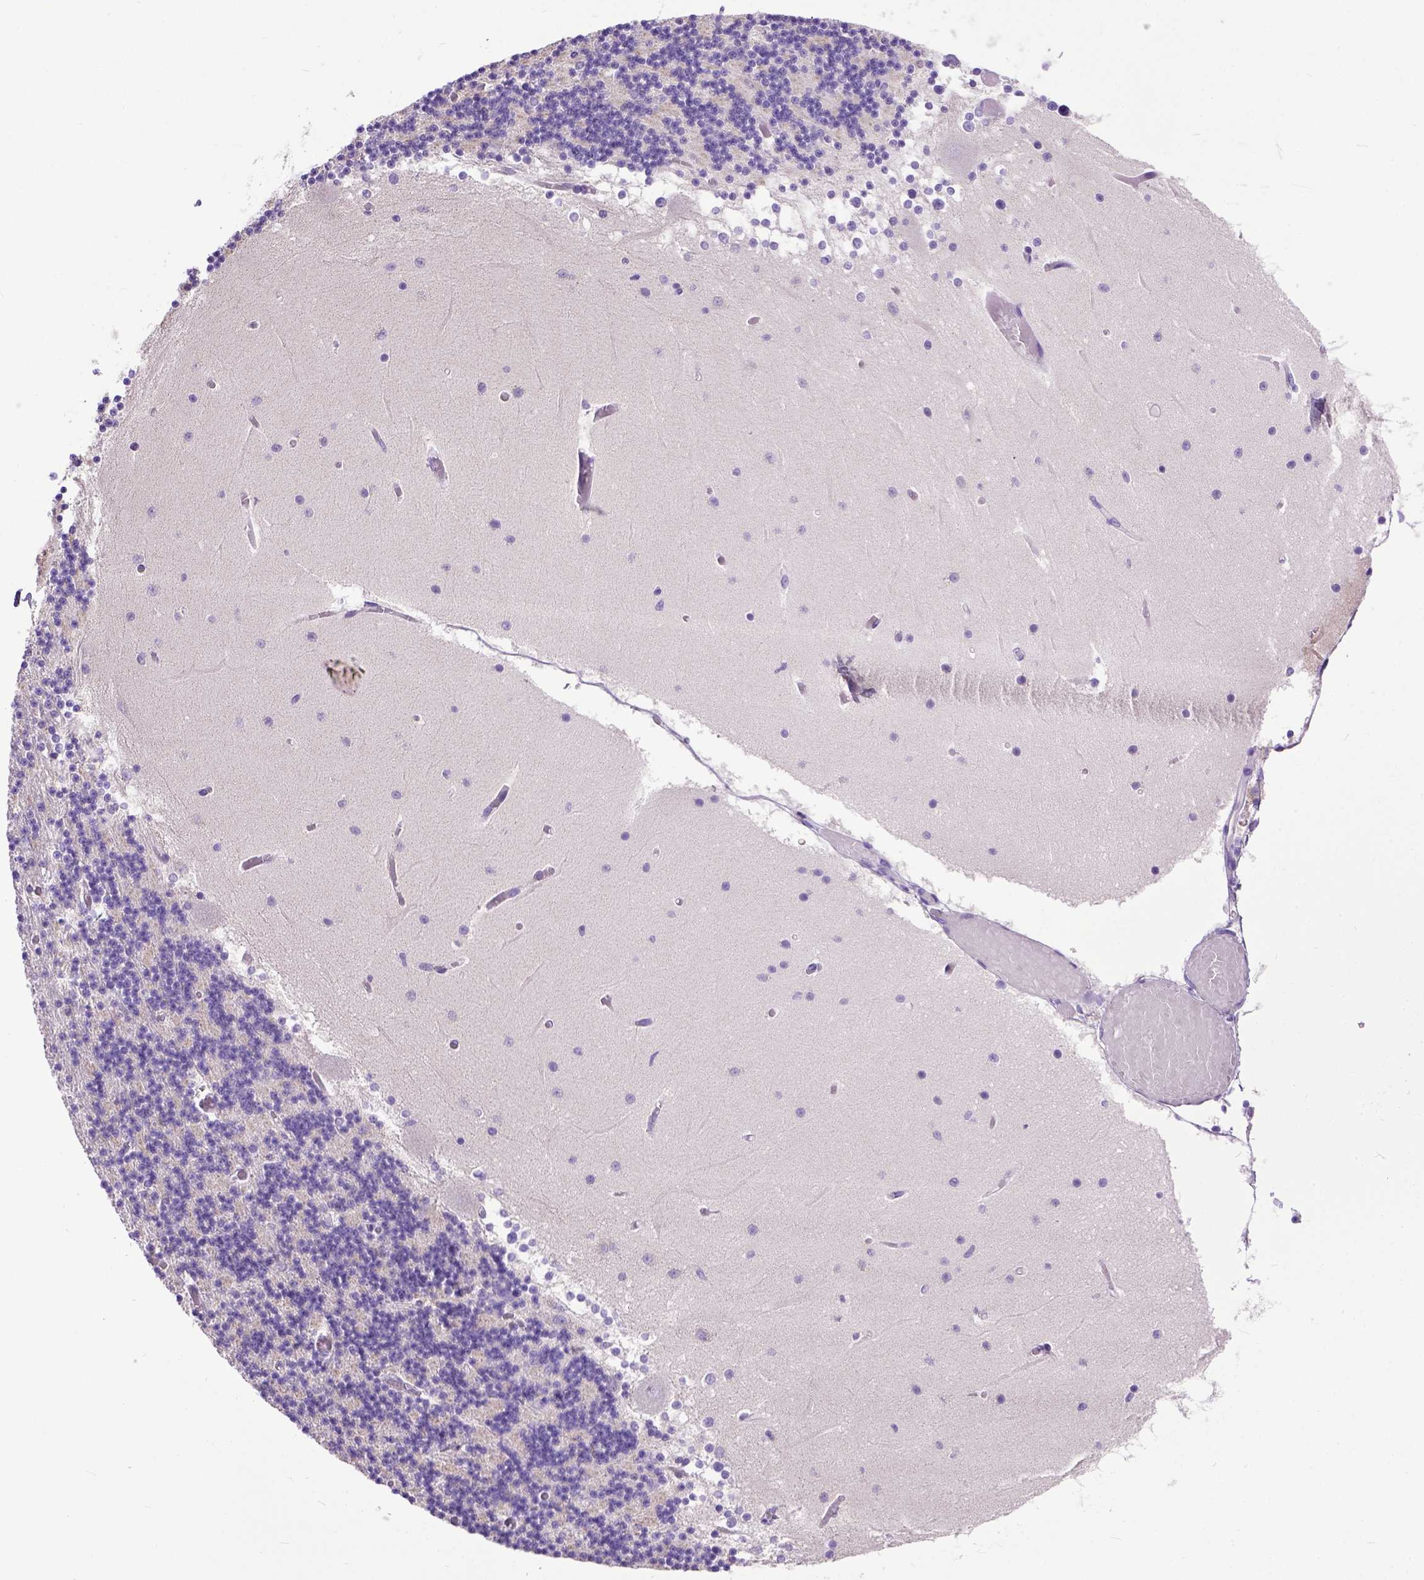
{"staining": {"intensity": "weak", "quantity": "25%-75%", "location": "cytoplasmic/membranous"}, "tissue": "cerebellum", "cell_type": "Cells in granular layer", "image_type": "normal", "snomed": [{"axis": "morphology", "description": "Normal tissue, NOS"}, {"axis": "topography", "description": "Cerebellum"}], "caption": "The immunohistochemical stain labels weak cytoplasmic/membranous positivity in cells in granular layer of normal cerebellum. (DAB = brown stain, brightfield microscopy at high magnification).", "gene": "CRB1", "patient": {"sex": "female", "age": 28}}